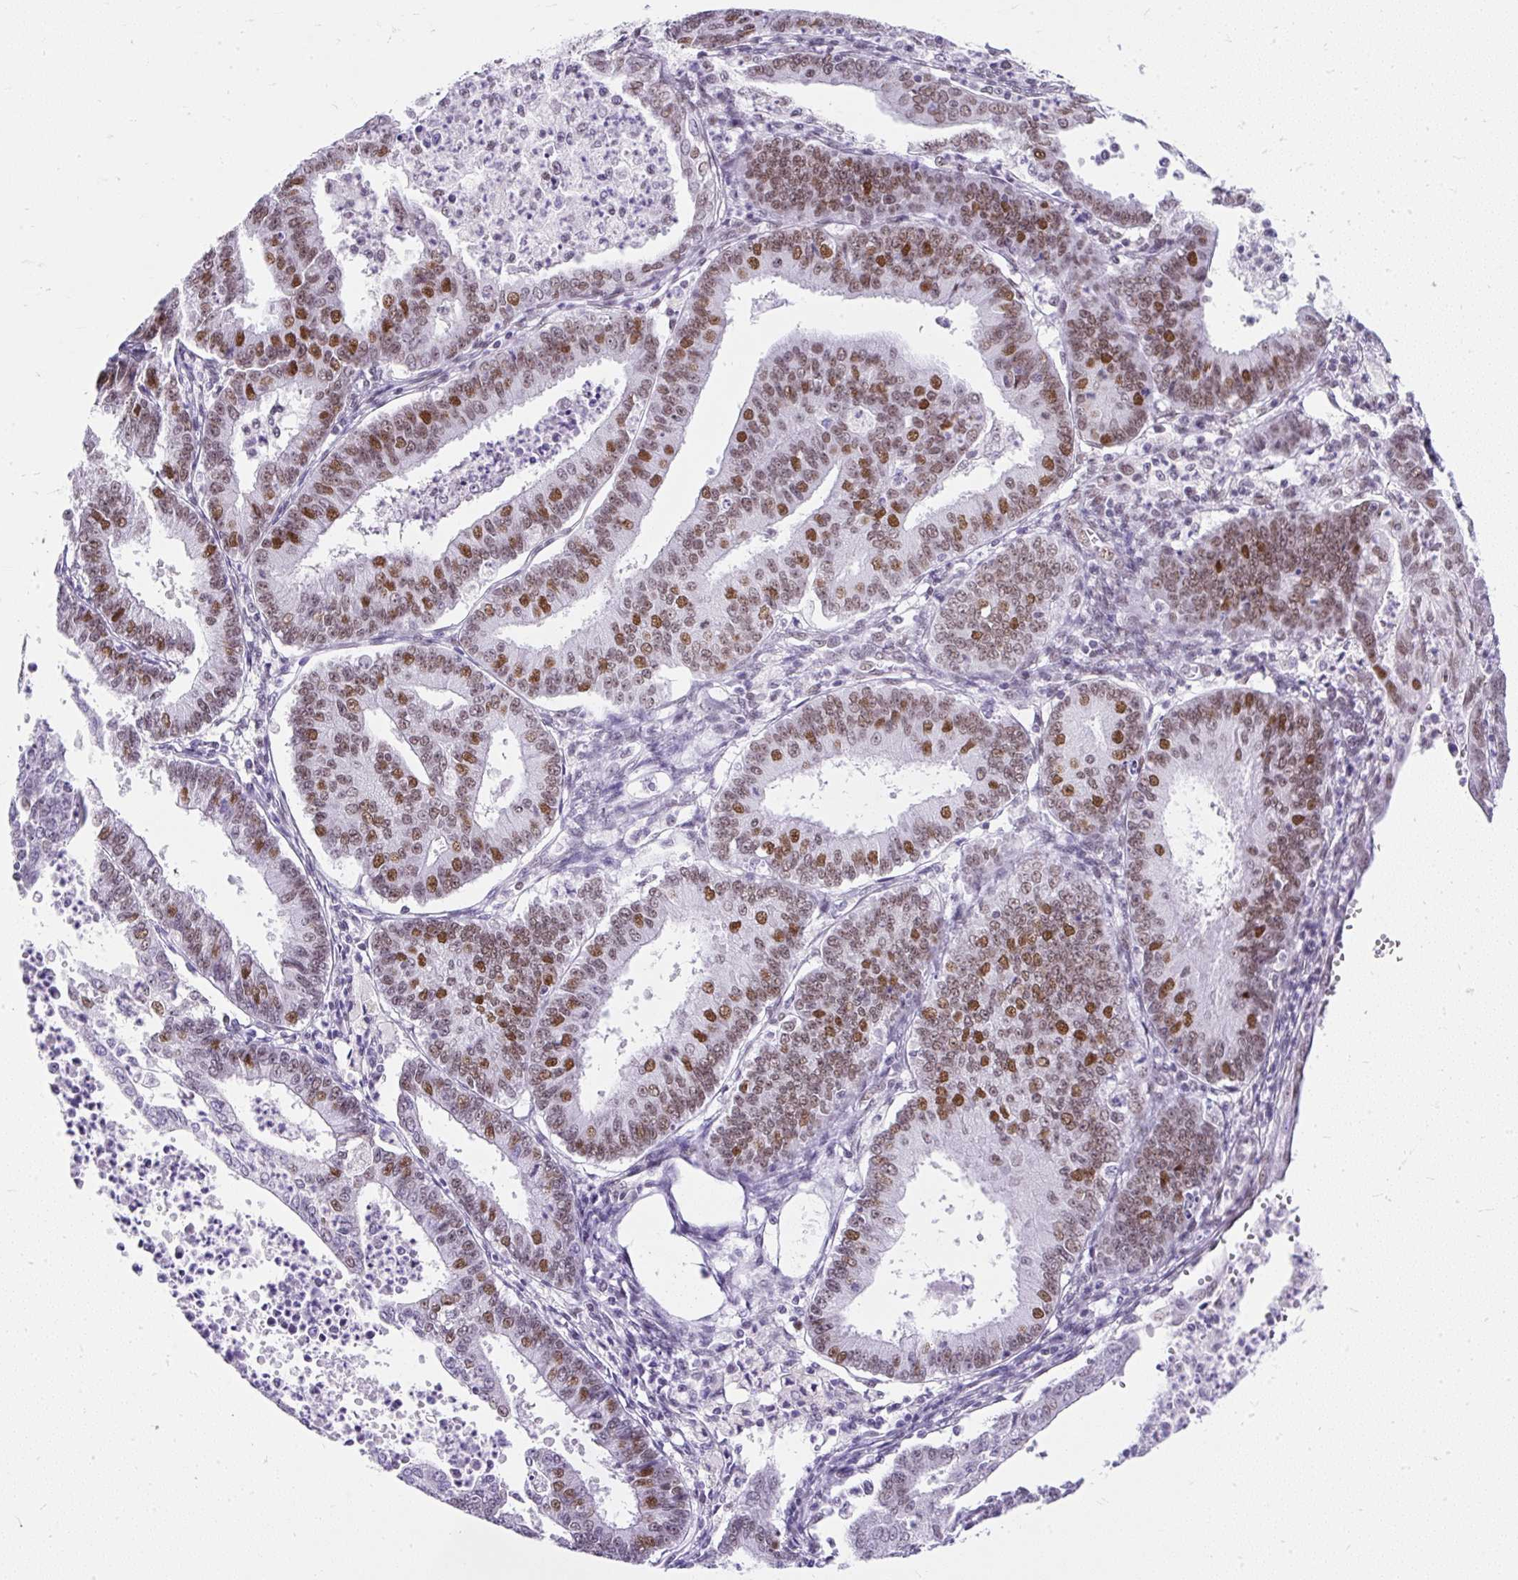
{"staining": {"intensity": "strong", "quantity": ">75%", "location": "nuclear"}, "tissue": "endometrial cancer", "cell_type": "Tumor cells", "image_type": "cancer", "snomed": [{"axis": "morphology", "description": "Adenocarcinoma, NOS"}, {"axis": "topography", "description": "Endometrium"}], "caption": "High-power microscopy captured an IHC histopathology image of adenocarcinoma (endometrial), revealing strong nuclear staining in approximately >75% of tumor cells.", "gene": "PLCXD2", "patient": {"sex": "female", "age": 73}}